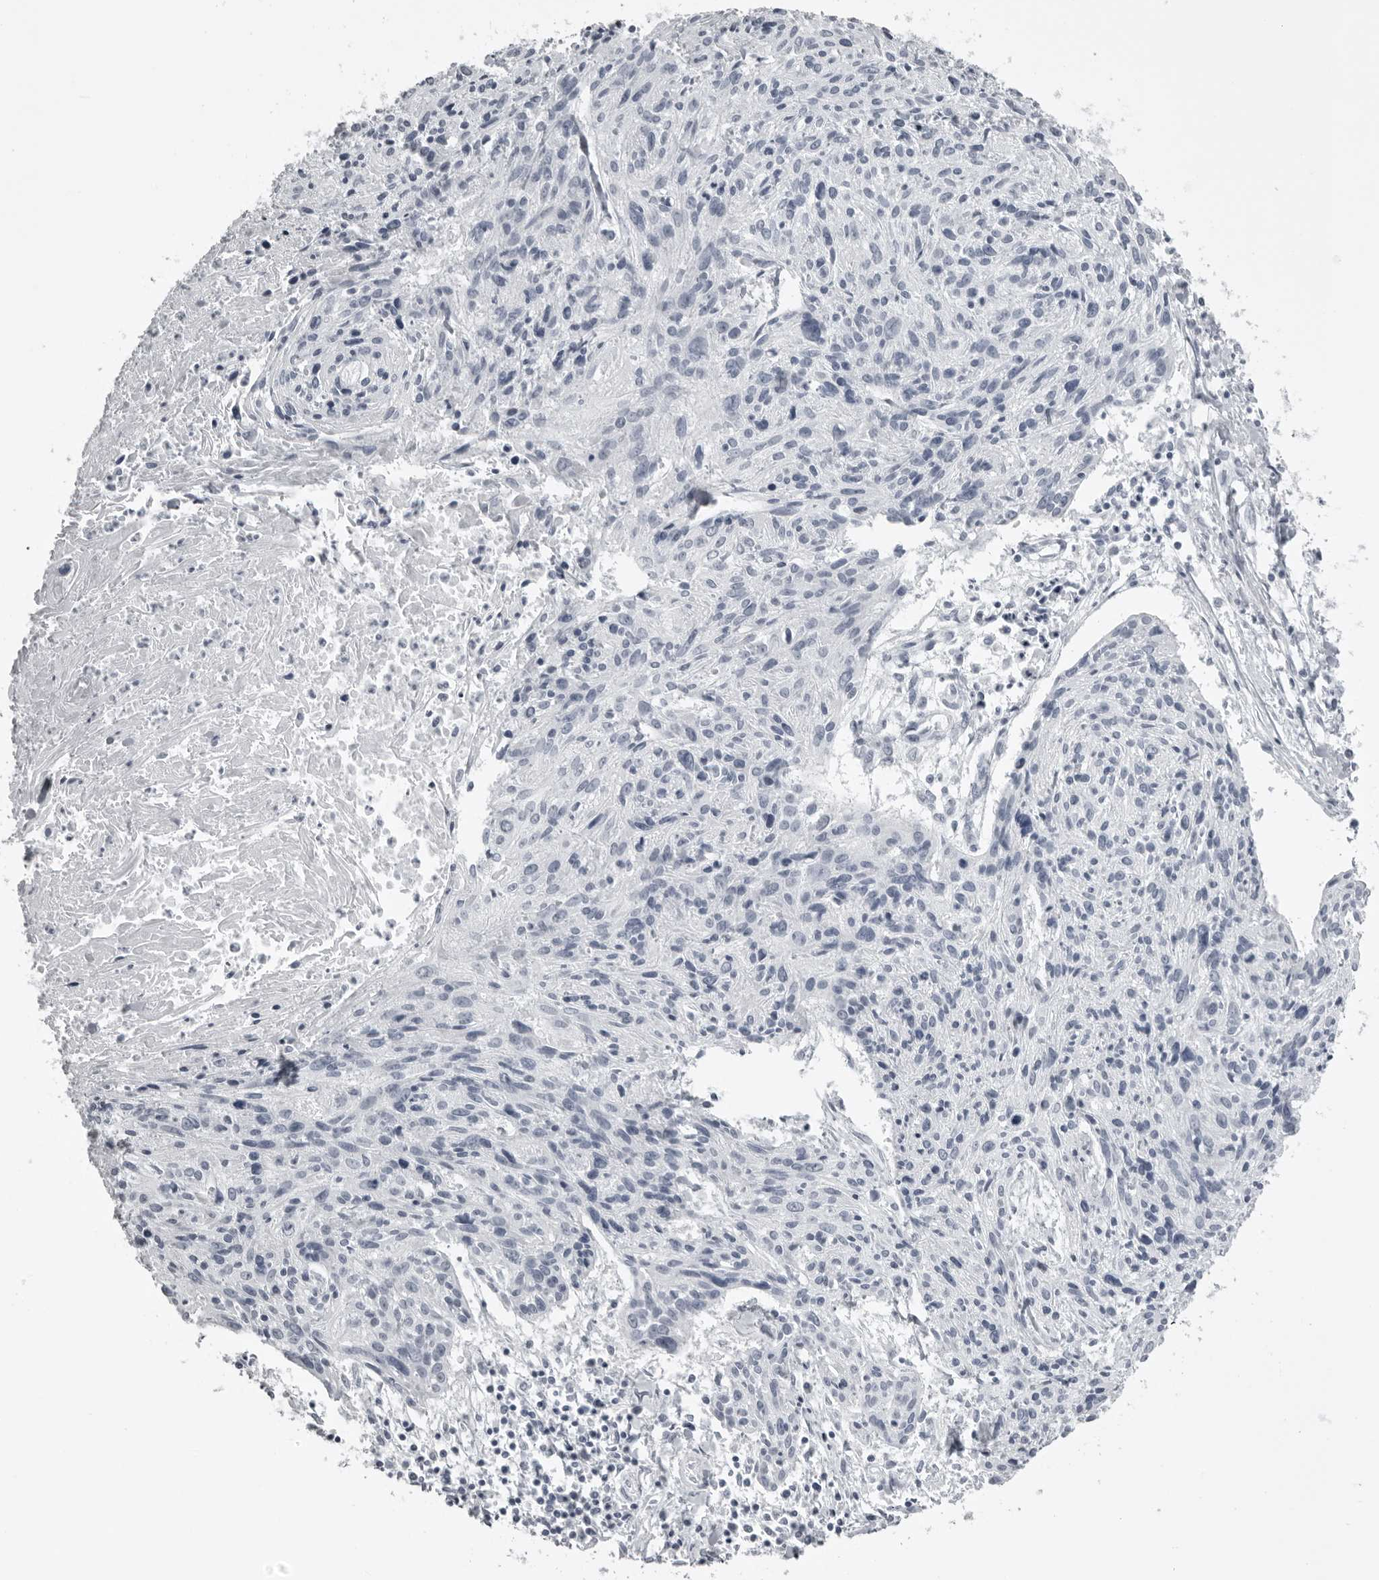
{"staining": {"intensity": "negative", "quantity": "none", "location": "none"}, "tissue": "cervical cancer", "cell_type": "Tumor cells", "image_type": "cancer", "snomed": [{"axis": "morphology", "description": "Squamous cell carcinoma, NOS"}, {"axis": "topography", "description": "Cervix"}], "caption": "Cervical cancer stained for a protein using IHC demonstrates no expression tumor cells.", "gene": "UROD", "patient": {"sex": "female", "age": 51}}